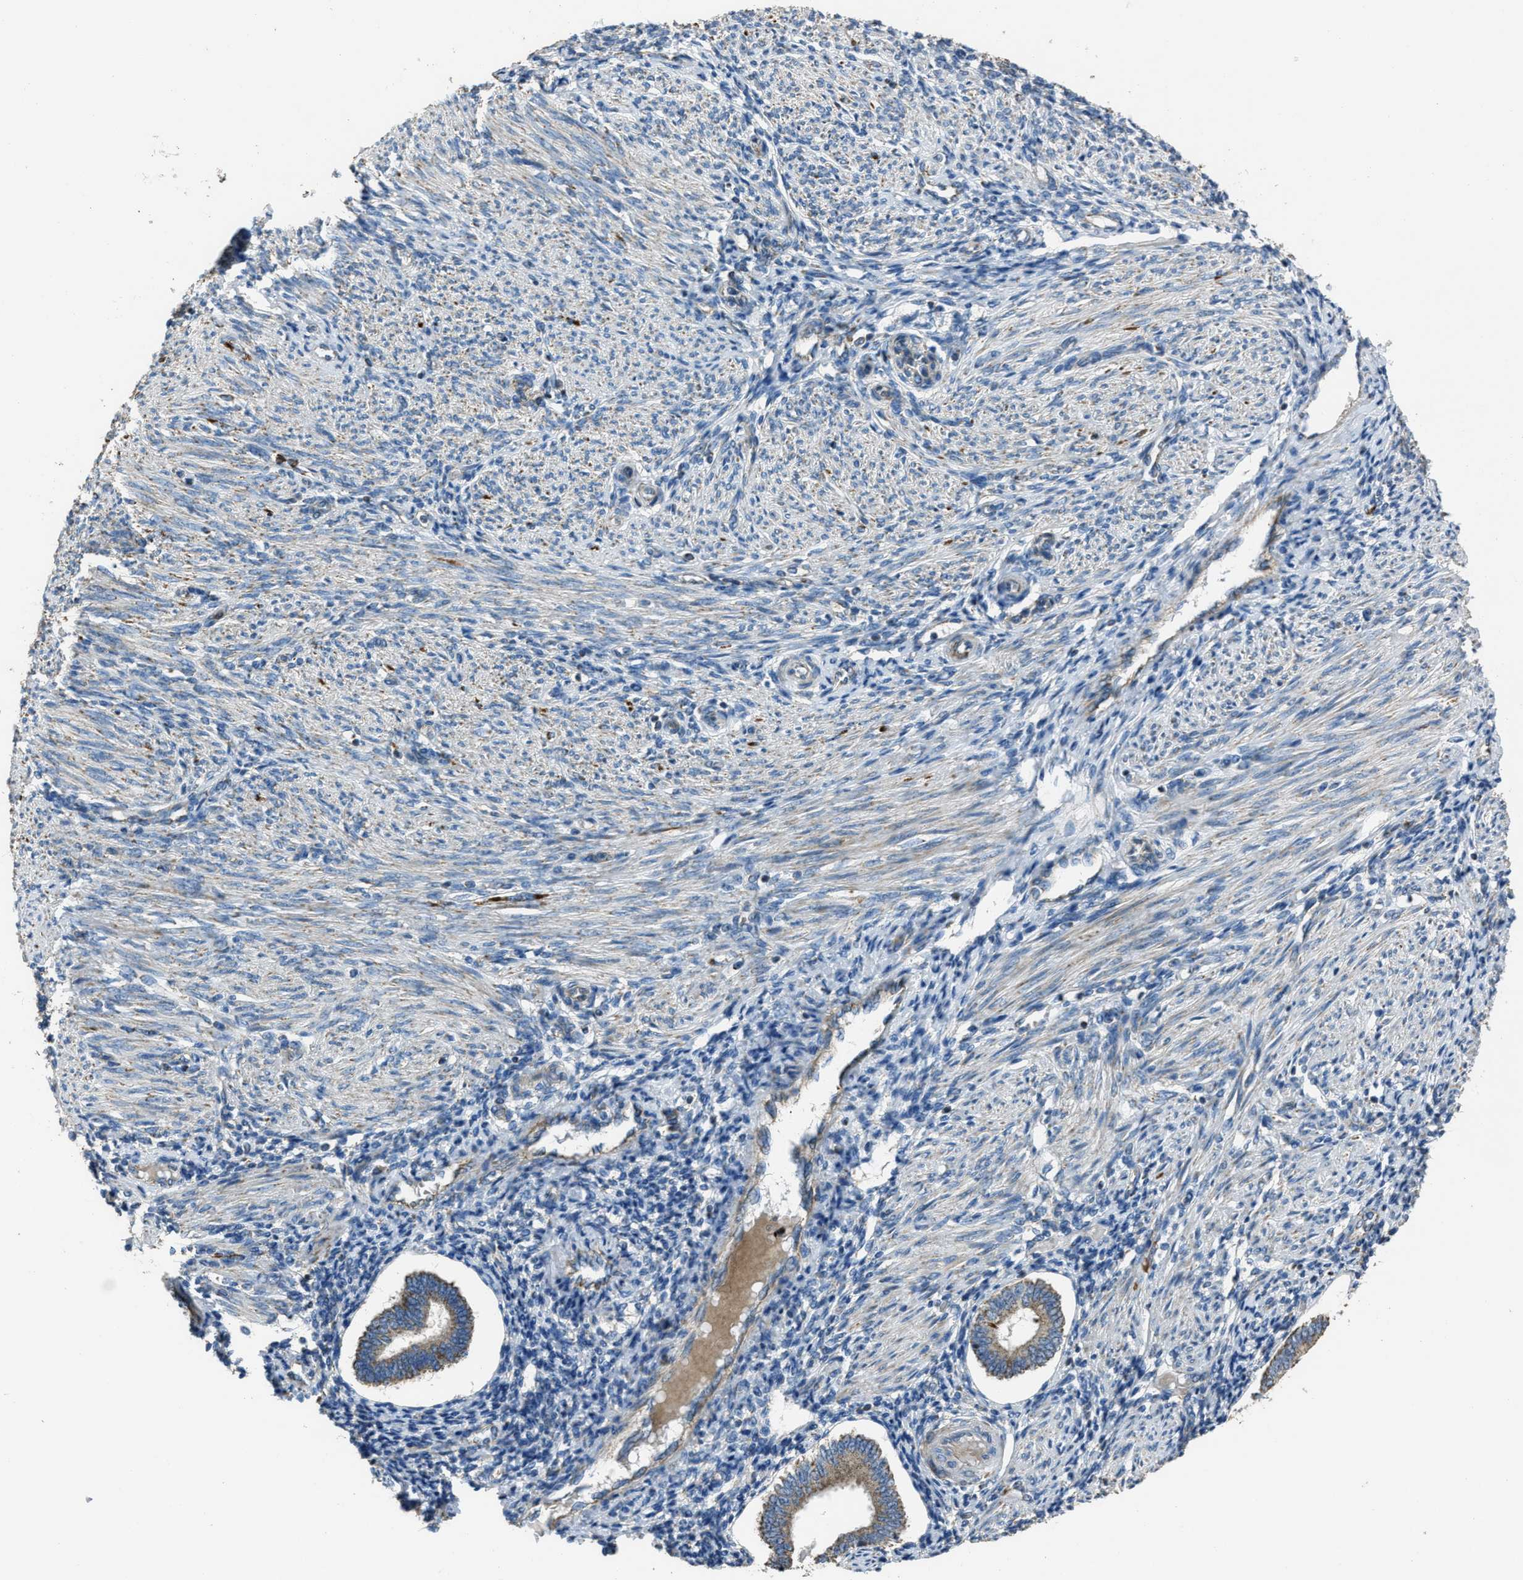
{"staining": {"intensity": "negative", "quantity": "none", "location": "none"}, "tissue": "endometrium", "cell_type": "Cells in endometrial stroma", "image_type": "normal", "snomed": [{"axis": "morphology", "description": "Normal tissue, NOS"}, {"axis": "topography", "description": "Endometrium"}], "caption": "The photomicrograph demonstrates no staining of cells in endometrial stroma in benign endometrium.", "gene": "SLC25A11", "patient": {"sex": "female", "age": 42}}